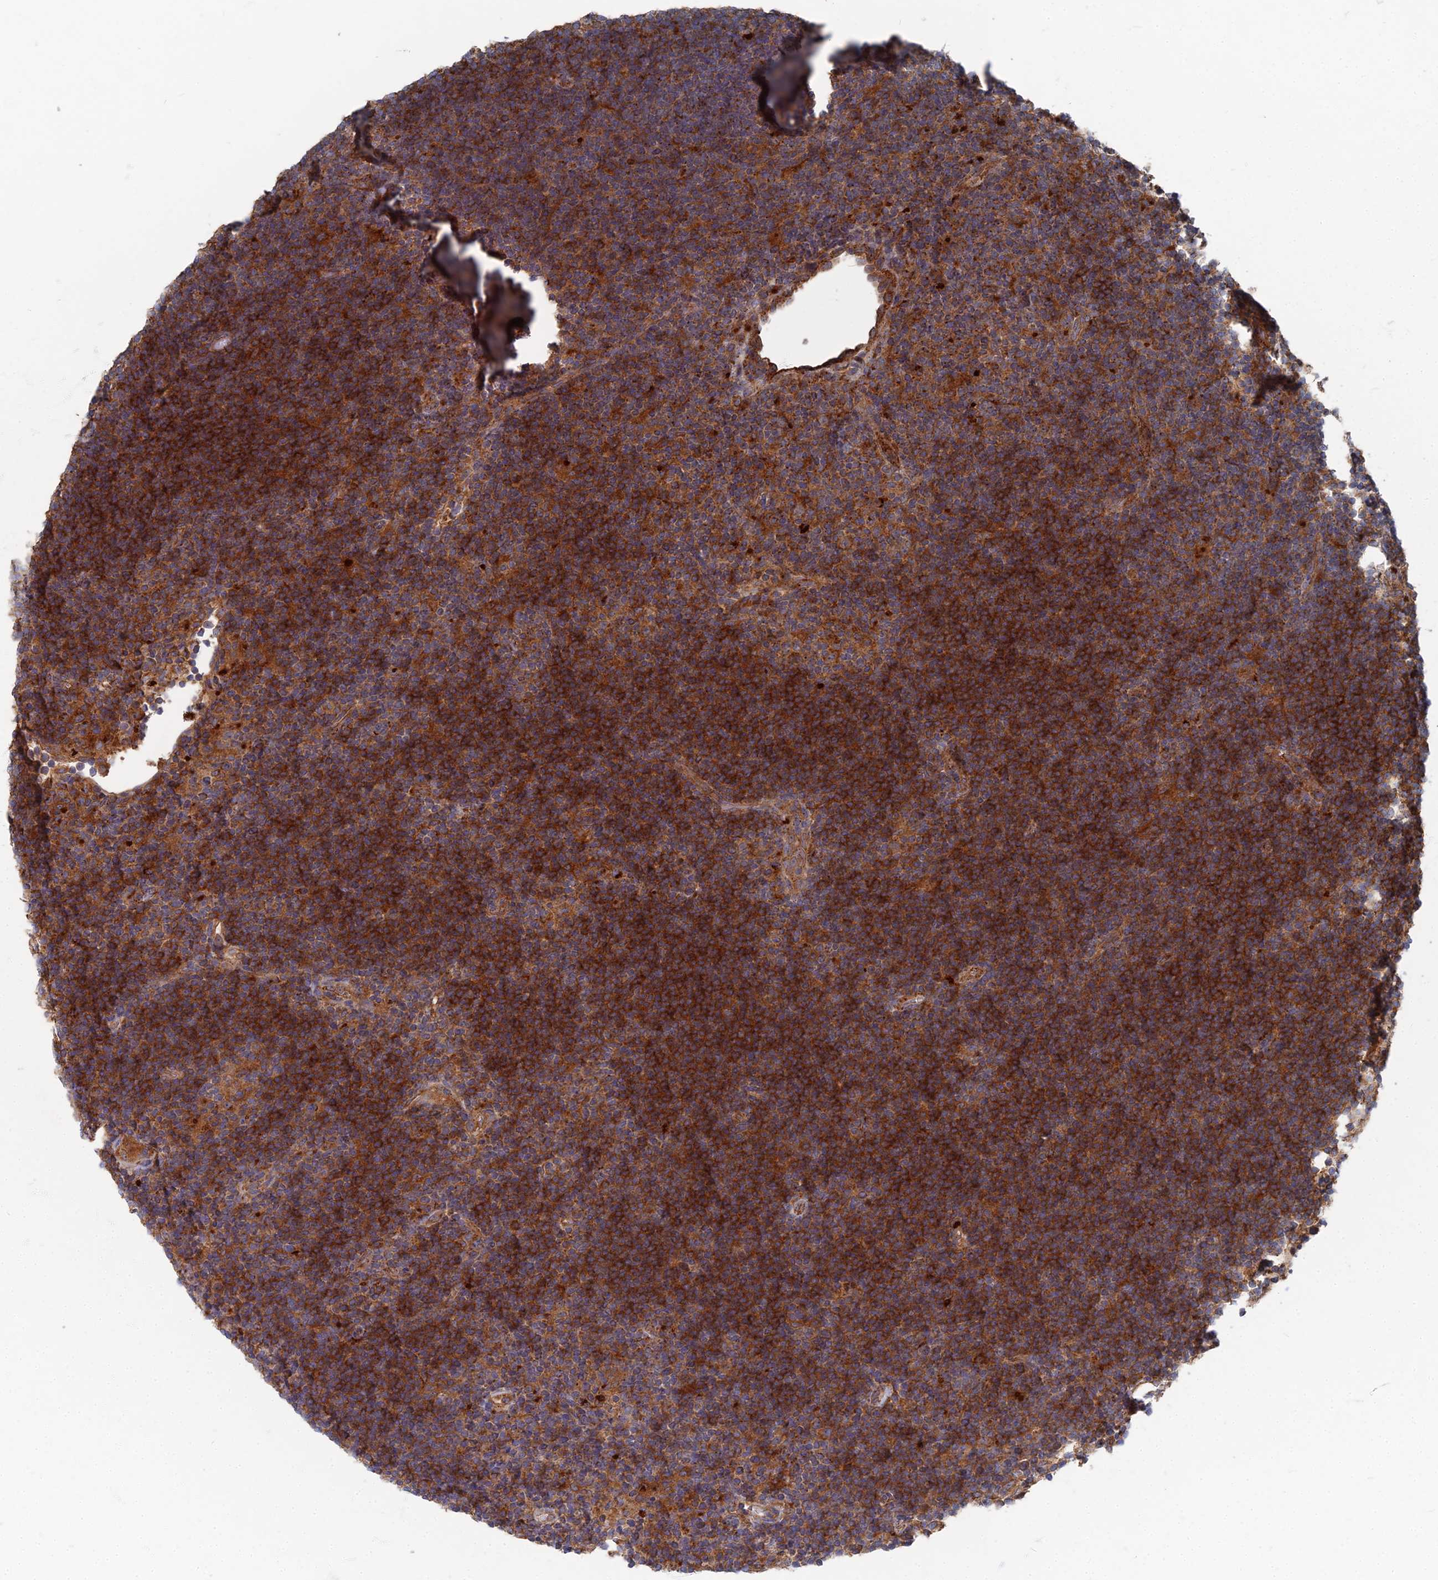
{"staining": {"intensity": "moderate", "quantity": ">75%", "location": "cytoplasmic/membranous"}, "tissue": "lymphoma", "cell_type": "Tumor cells", "image_type": "cancer", "snomed": [{"axis": "morphology", "description": "Hodgkin's disease, NOS"}, {"axis": "topography", "description": "Lymph node"}], "caption": "The photomicrograph demonstrates immunohistochemical staining of lymphoma. There is moderate cytoplasmic/membranous positivity is appreciated in approximately >75% of tumor cells. (IHC, brightfield microscopy, high magnification).", "gene": "PPCDC", "patient": {"sex": "female", "age": 57}}